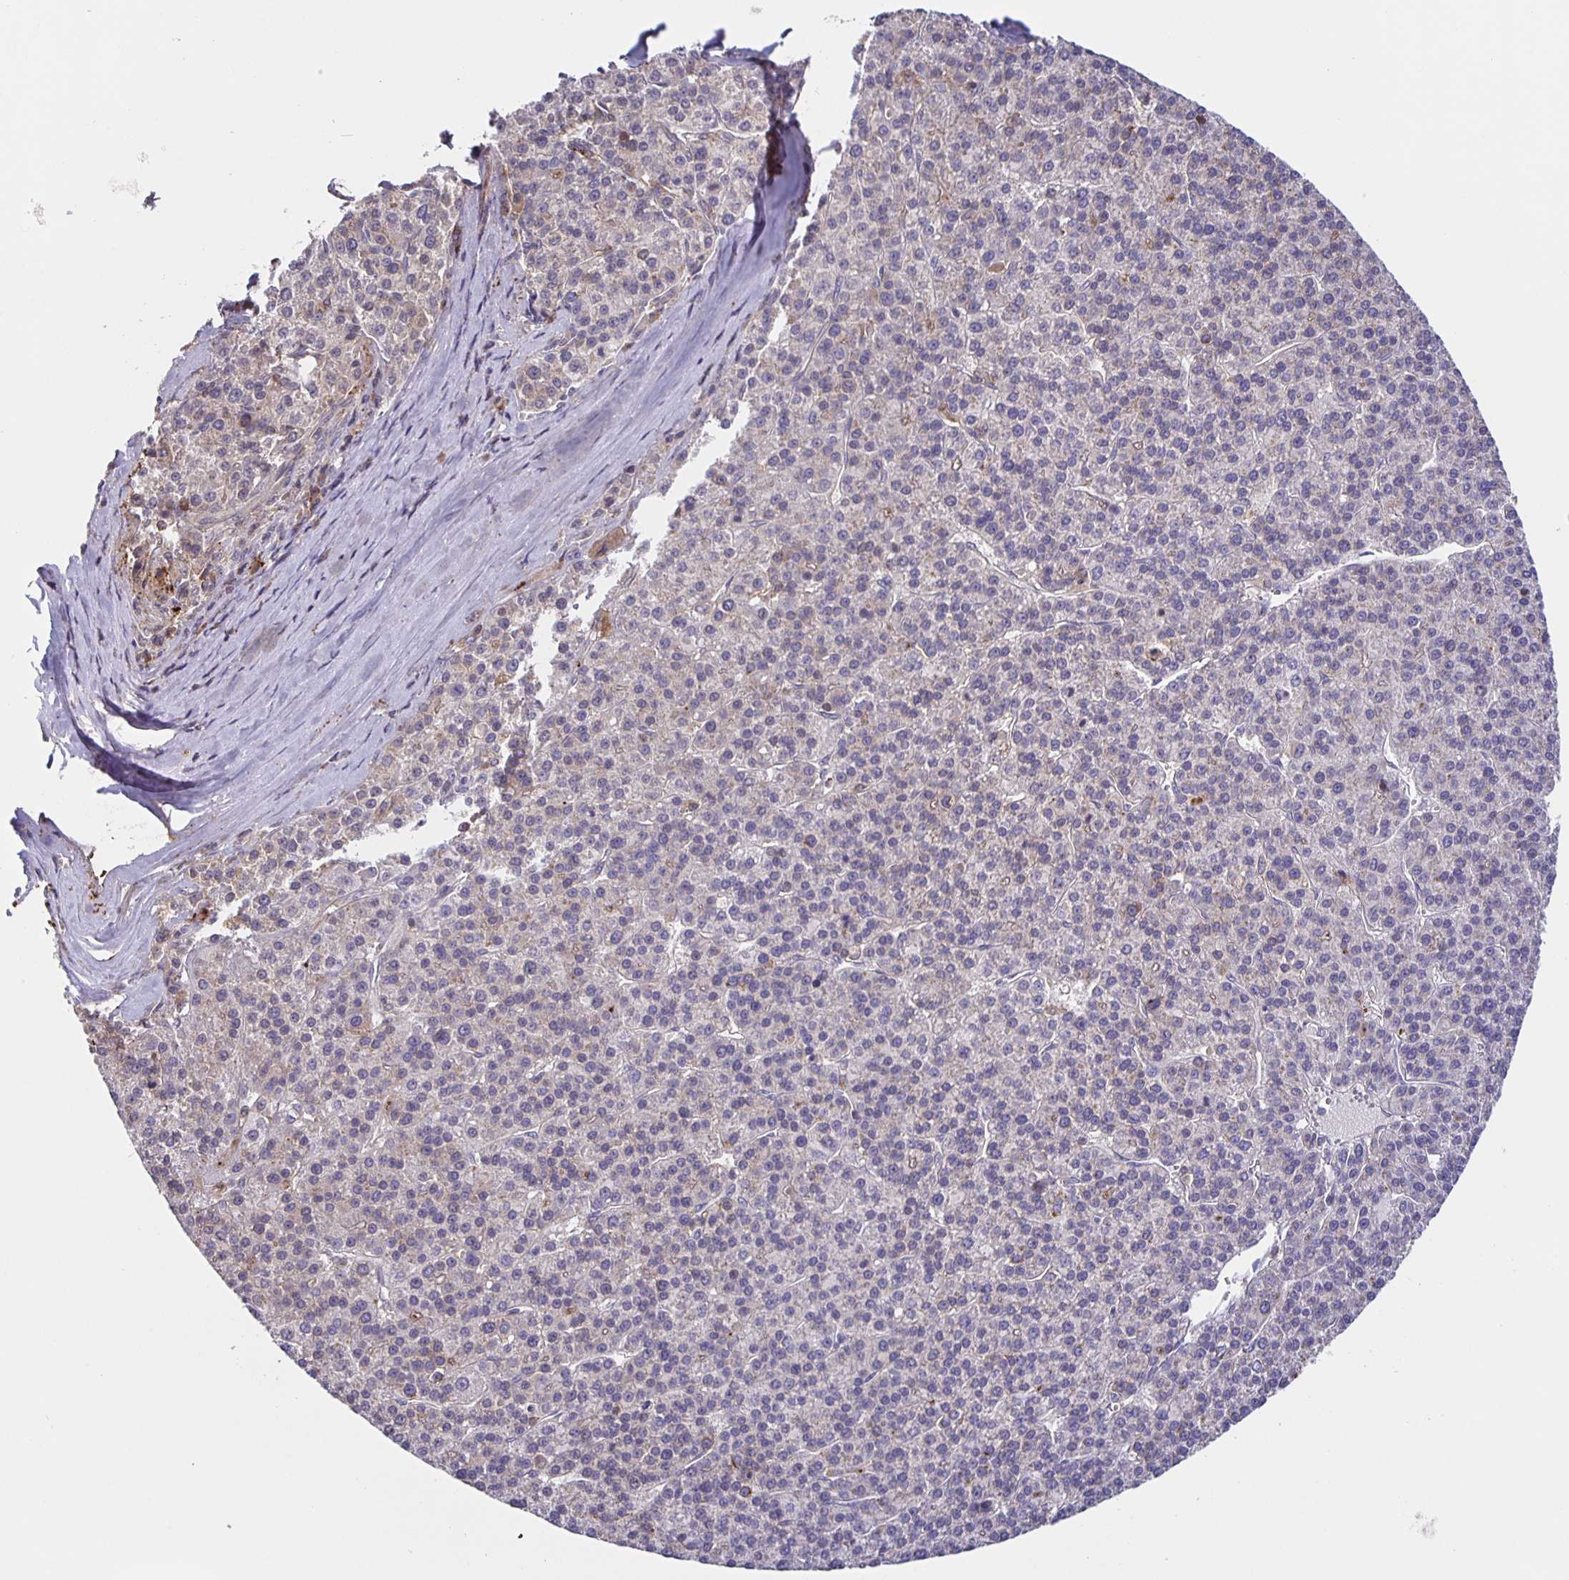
{"staining": {"intensity": "negative", "quantity": "none", "location": "none"}, "tissue": "liver cancer", "cell_type": "Tumor cells", "image_type": "cancer", "snomed": [{"axis": "morphology", "description": "Carcinoma, Hepatocellular, NOS"}, {"axis": "topography", "description": "Liver"}], "caption": "The image exhibits no staining of tumor cells in hepatocellular carcinoma (liver).", "gene": "FEM1C", "patient": {"sex": "female", "age": 58}}